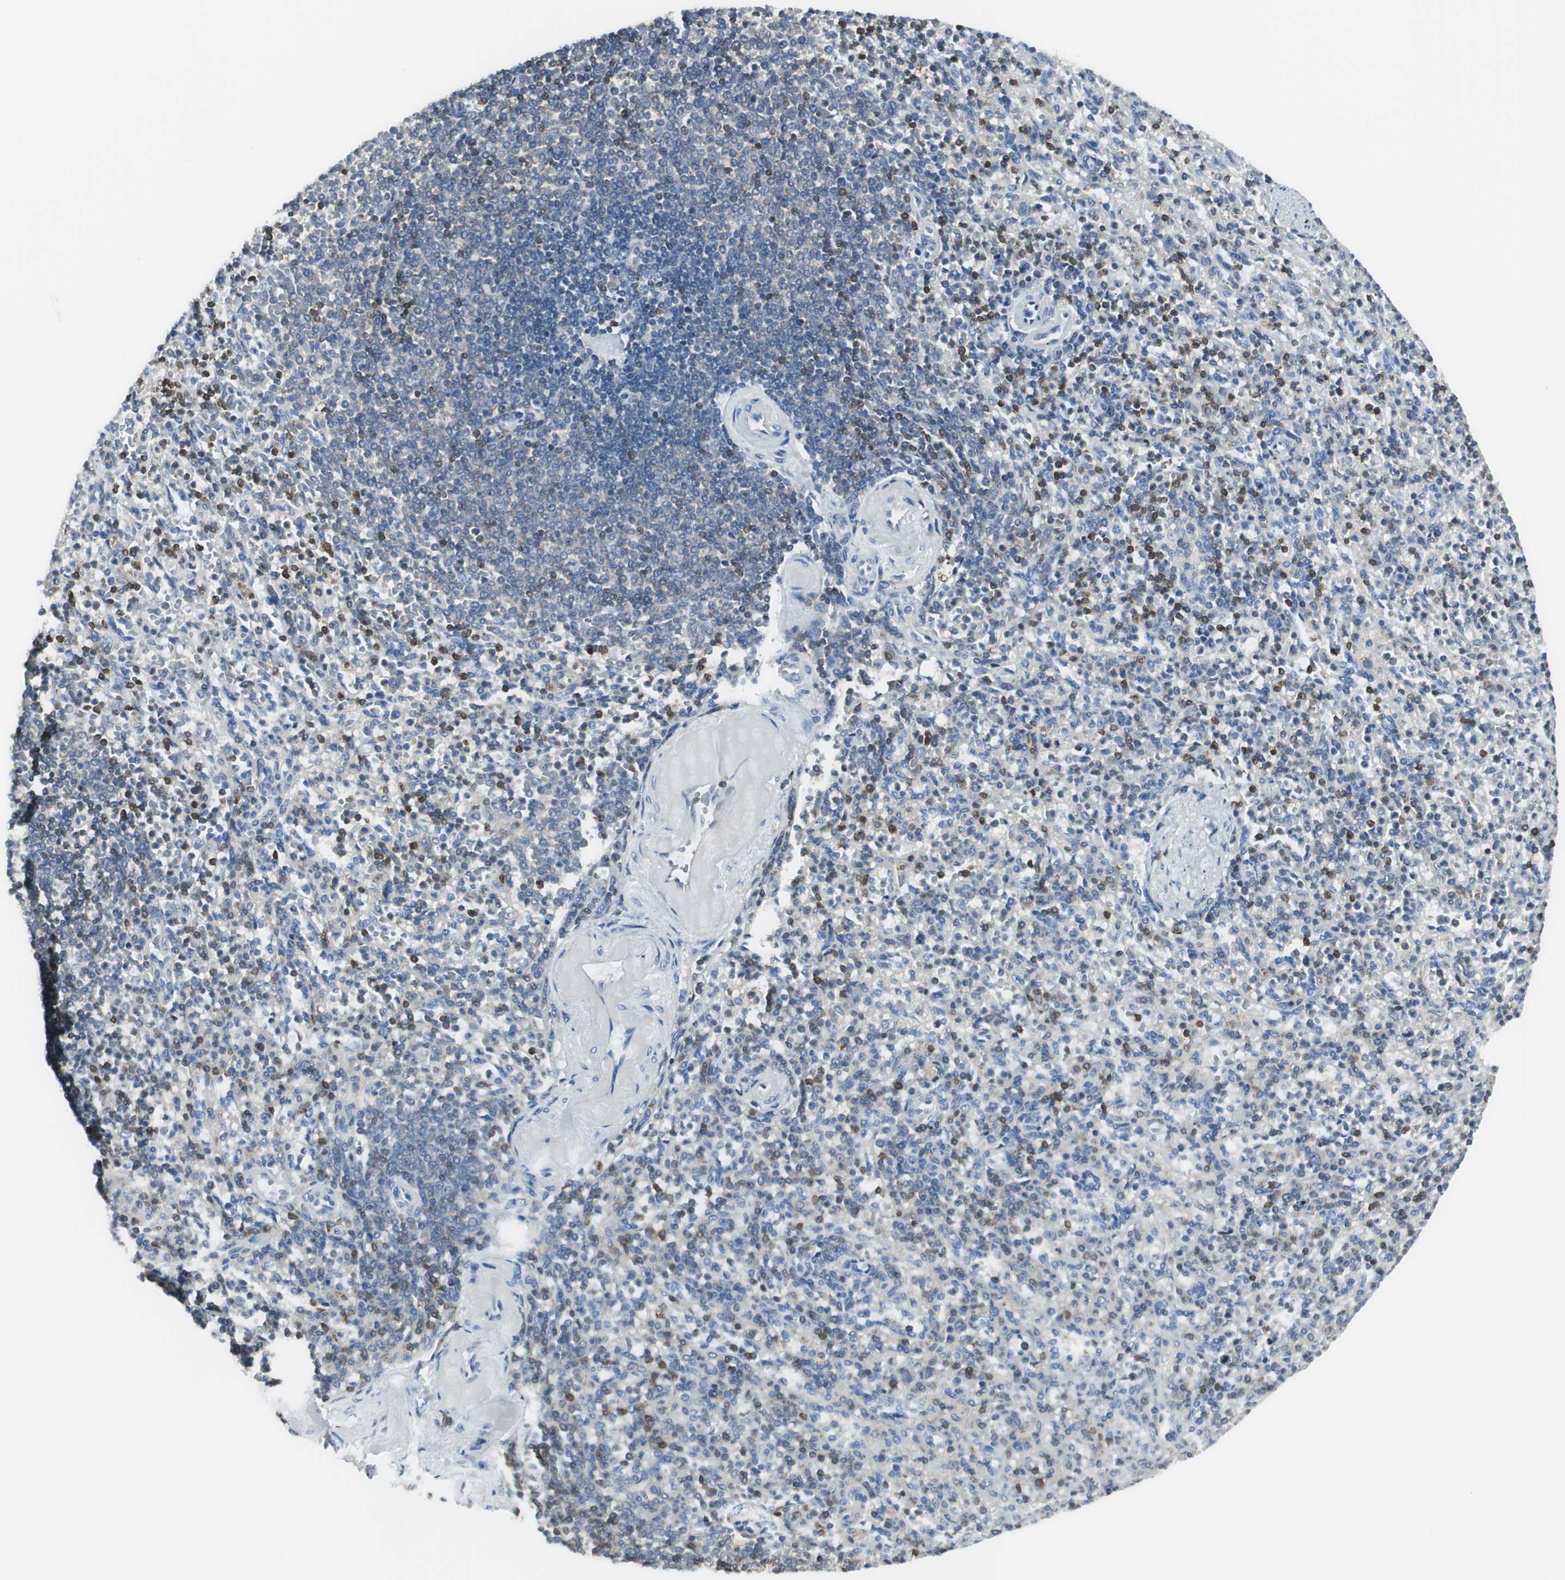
{"staining": {"intensity": "moderate", "quantity": "25%-75%", "location": "cytoplasmic/membranous"}, "tissue": "spleen", "cell_type": "Cells in red pulp", "image_type": "normal", "snomed": [{"axis": "morphology", "description": "Normal tissue, NOS"}, {"axis": "topography", "description": "Spleen"}], "caption": "Unremarkable spleen displays moderate cytoplasmic/membranous staining in about 25%-75% of cells in red pulp, visualized by immunohistochemistry. (DAB (3,3'-diaminobenzidine) = brown stain, brightfield microscopy at high magnification).", "gene": "SLC9A3R1", "patient": {"sex": "female", "age": 74}}